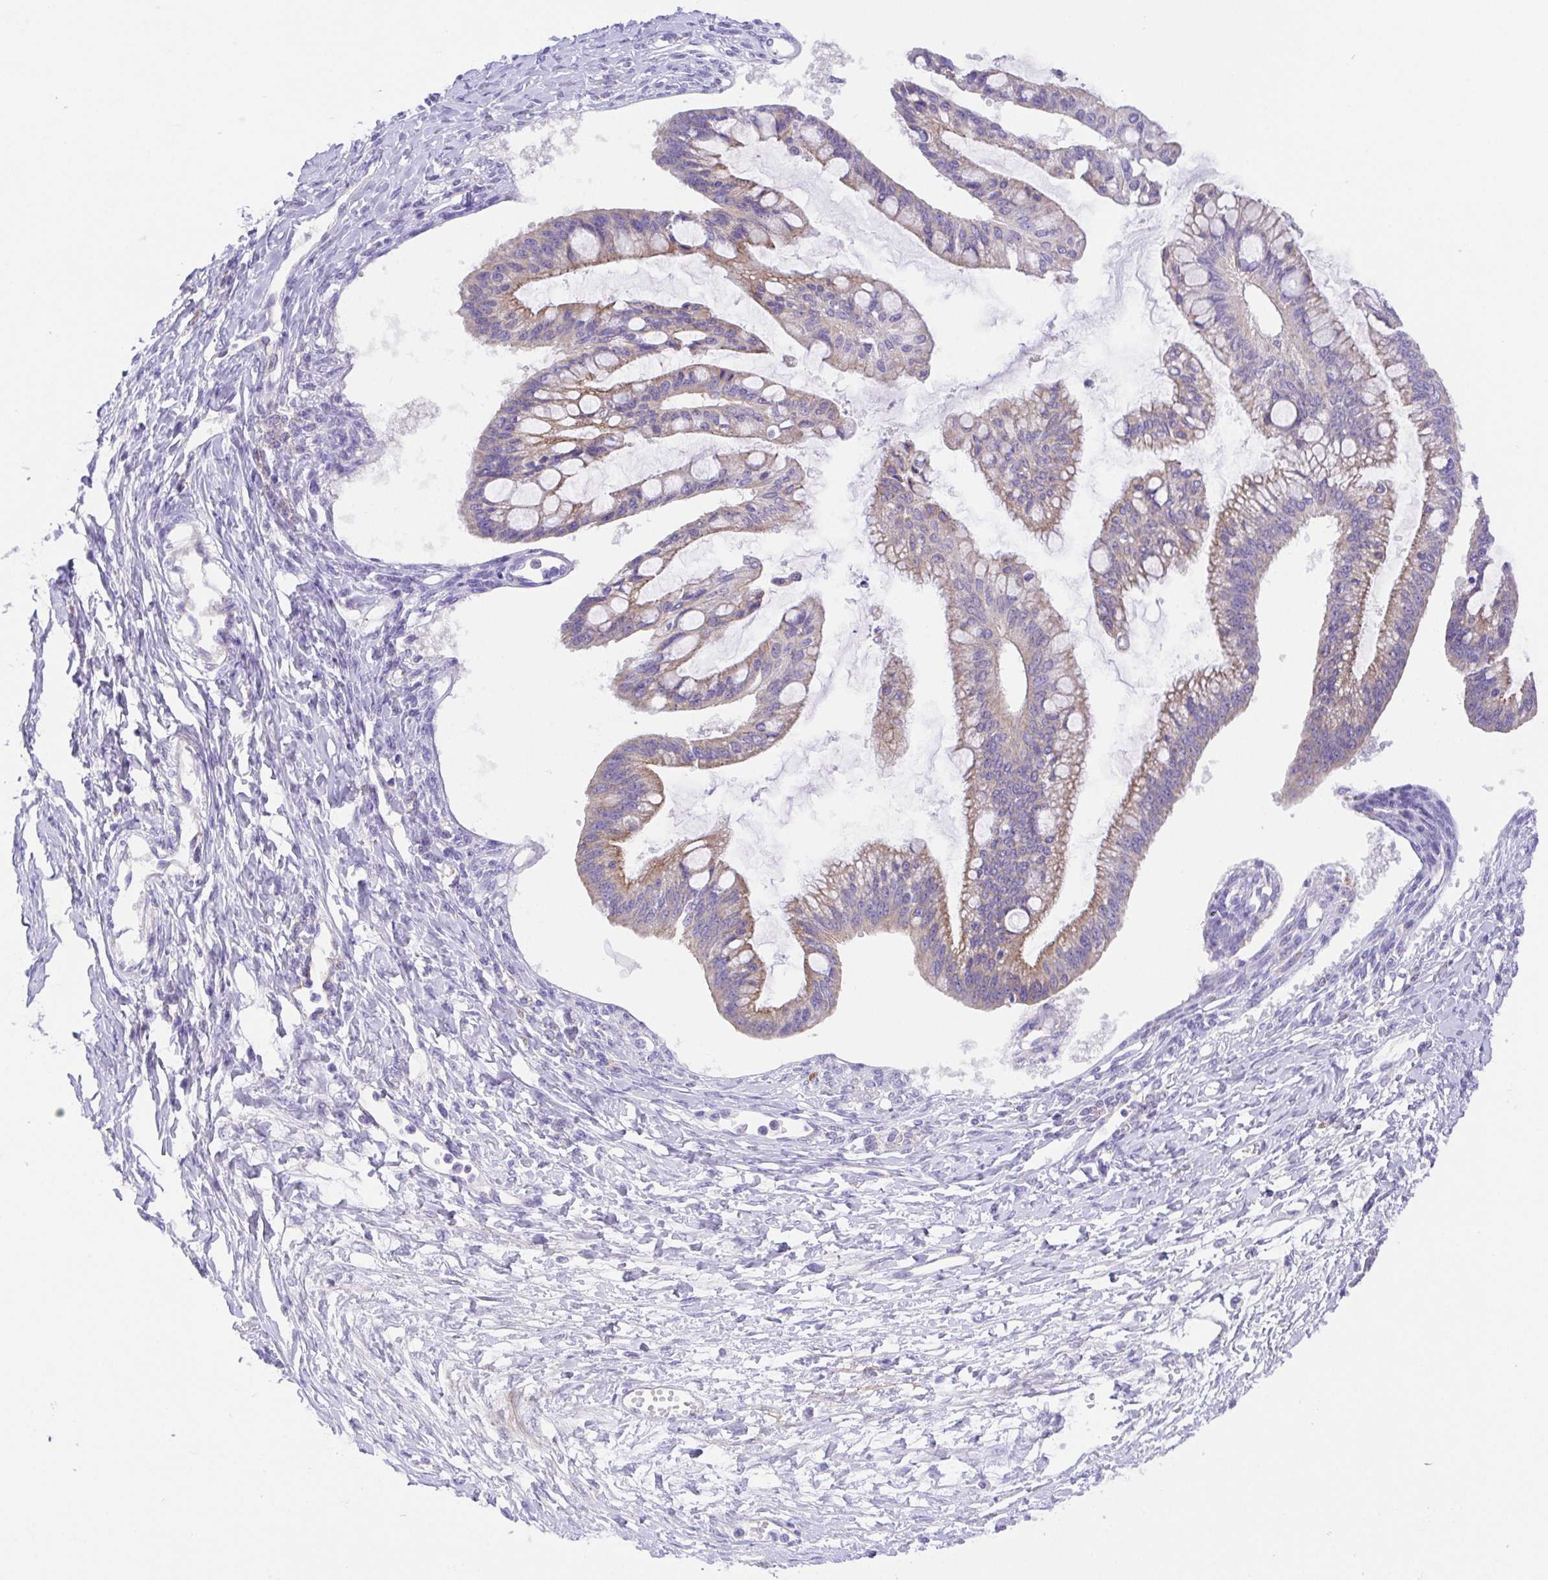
{"staining": {"intensity": "weak", "quantity": "25%-75%", "location": "cytoplasmic/membranous"}, "tissue": "ovarian cancer", "cell_type": "Tumor cells", "image_type": "cancer", "snomed": [{"axis": "morphology", "description": "Cystadenocarcinoma, mucinous, NOS"}, {"axis": "topography", "description": "Ovary"}], "caption": "A brown stain labels weak cytoplasmic/membranous expression of a protein in human ovarian cancer tumor cells.", "gene": "SLC13A1", "patient": {"sex": "female", "age": 73}}